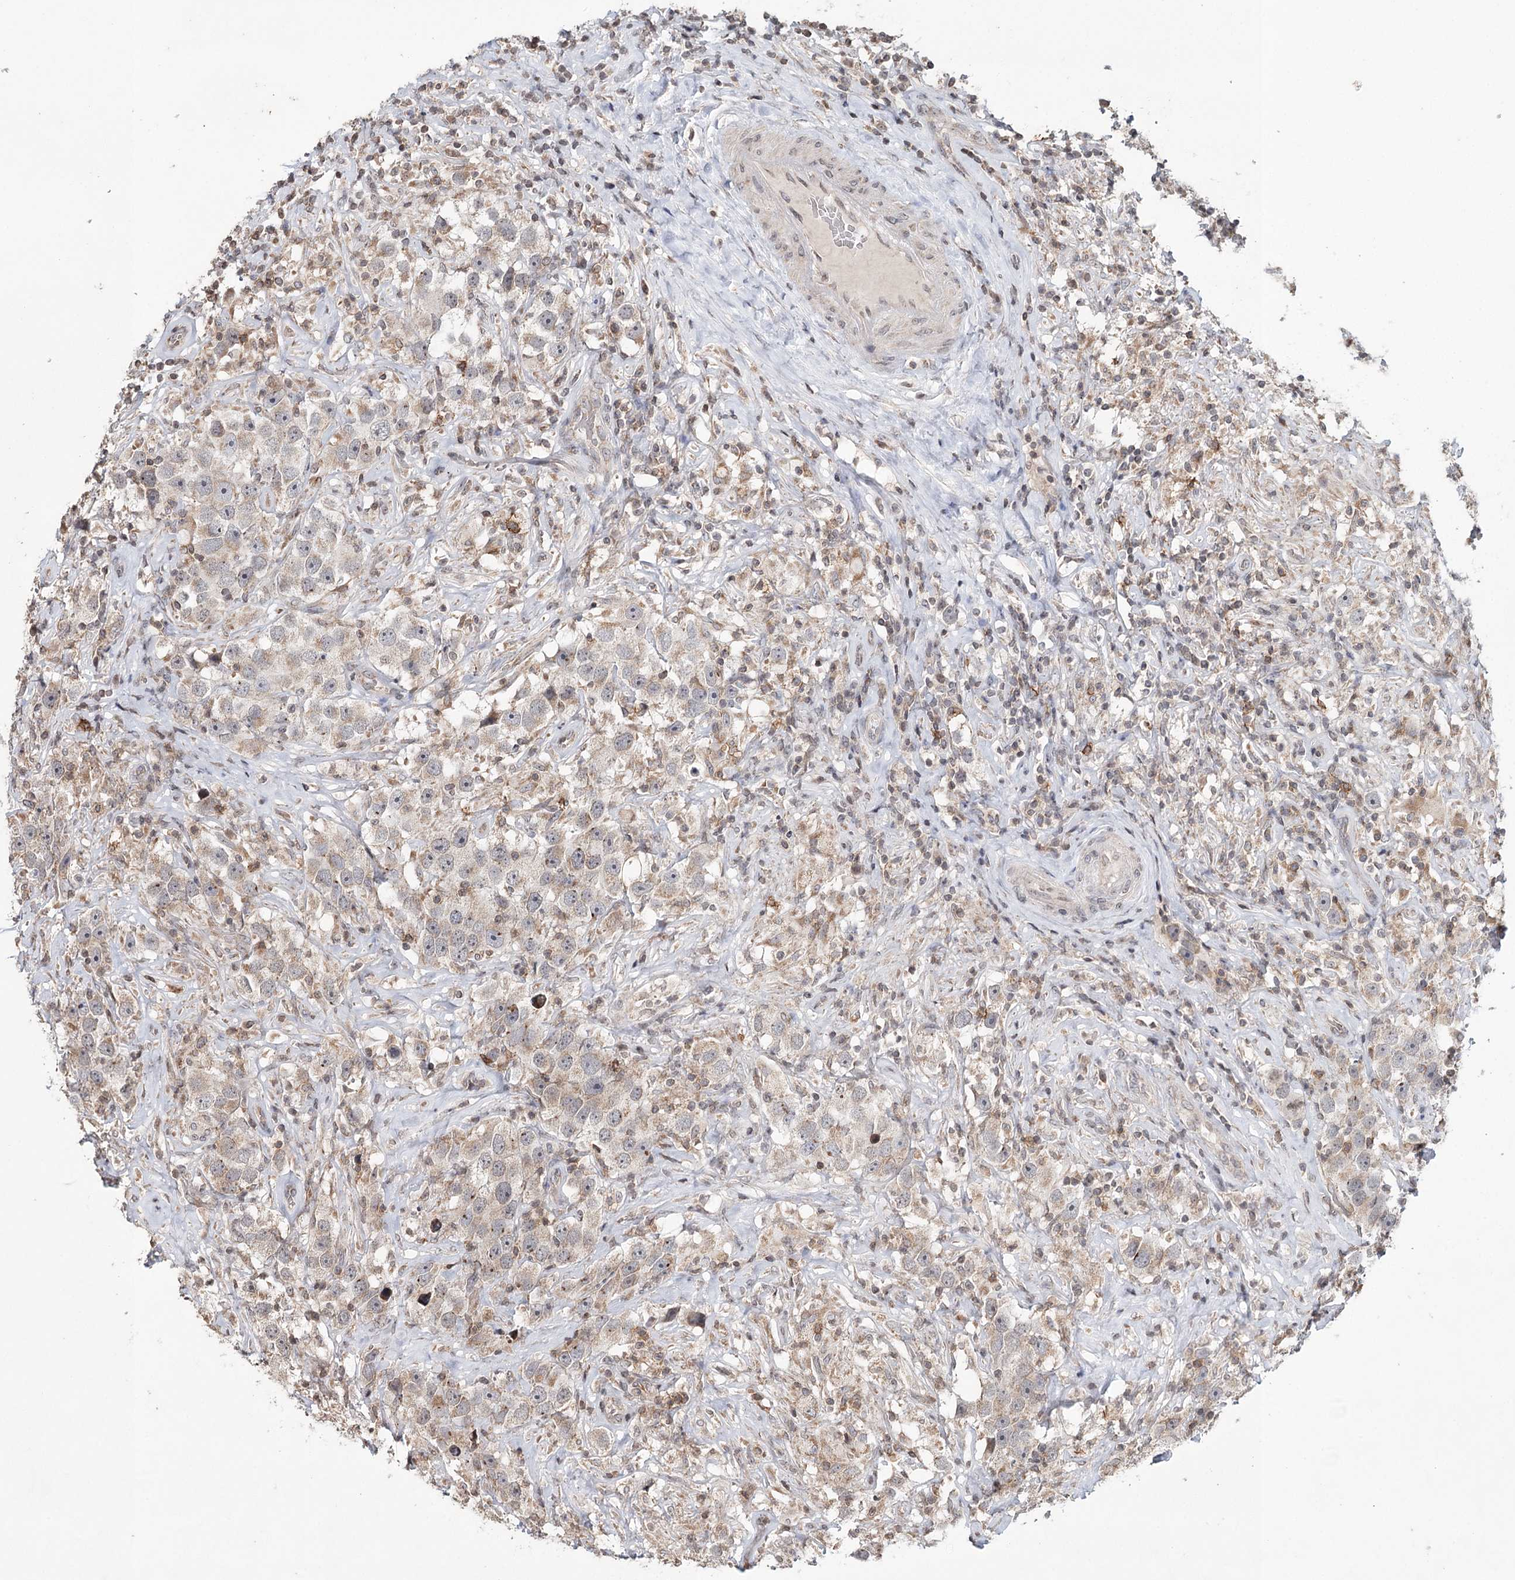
{"staining": {"intensity": "weak", "quantity": ">75%", "location": "cytoplasmic/membranous"}, "tissue": "testis cancer", "cell_type": "Tumor cells", "image_type": "cancer", "snomed": [{"axis": "morphology", "description": "Seminoma, NOS"}, {"axis": "topography", "description": "Testis"}], "caption": "Immunohistochemical staining of seminoma (testis) reveals low levels of weak cytoplasmic/membranous positivity in approximately >75% of tumor cells.", "gene": "ICOS", "patient": {"sex": "male", "age": 49}}